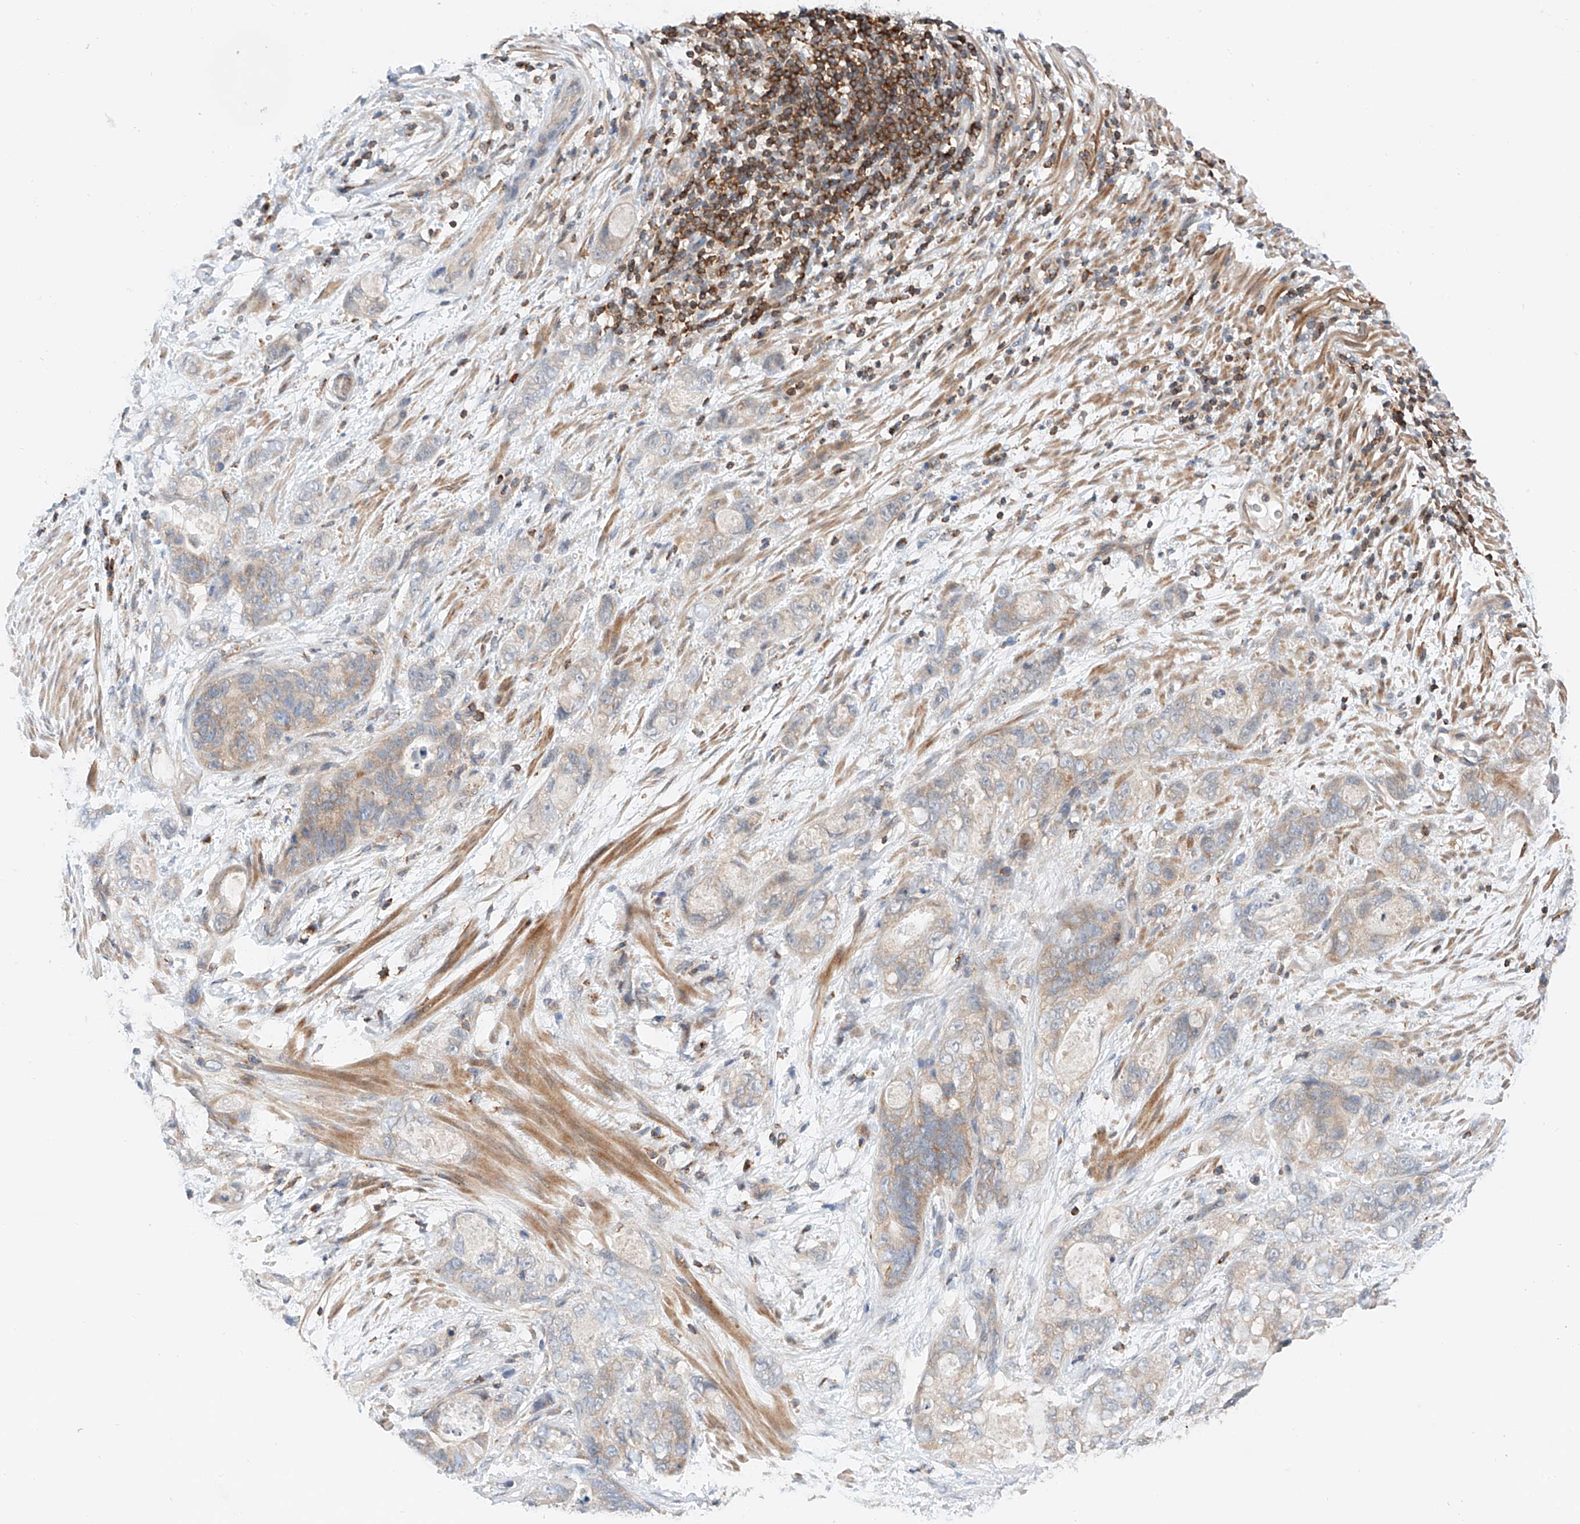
{"staining": {"intensity": "weak", "quantity": "<25%", "location": "cytoplasmic/membranous"}, "tissue": "stomach cancer", "cell_type": "Tumor cells", "image_type": "cancer", "snomed": [{"axis": "morphology", "description": "Normal tissue, NOS"}, {"axis": "morphology", "description": "Adenocarcinoma, NOS"}, {"axis": "topography", "description": "Stomach"}], "caption": "Tumor cells show no significant protein staining in stomach adenocarcinoma.", "gene": "MFN2", "patient": {"sex": "female", "age": 89}}